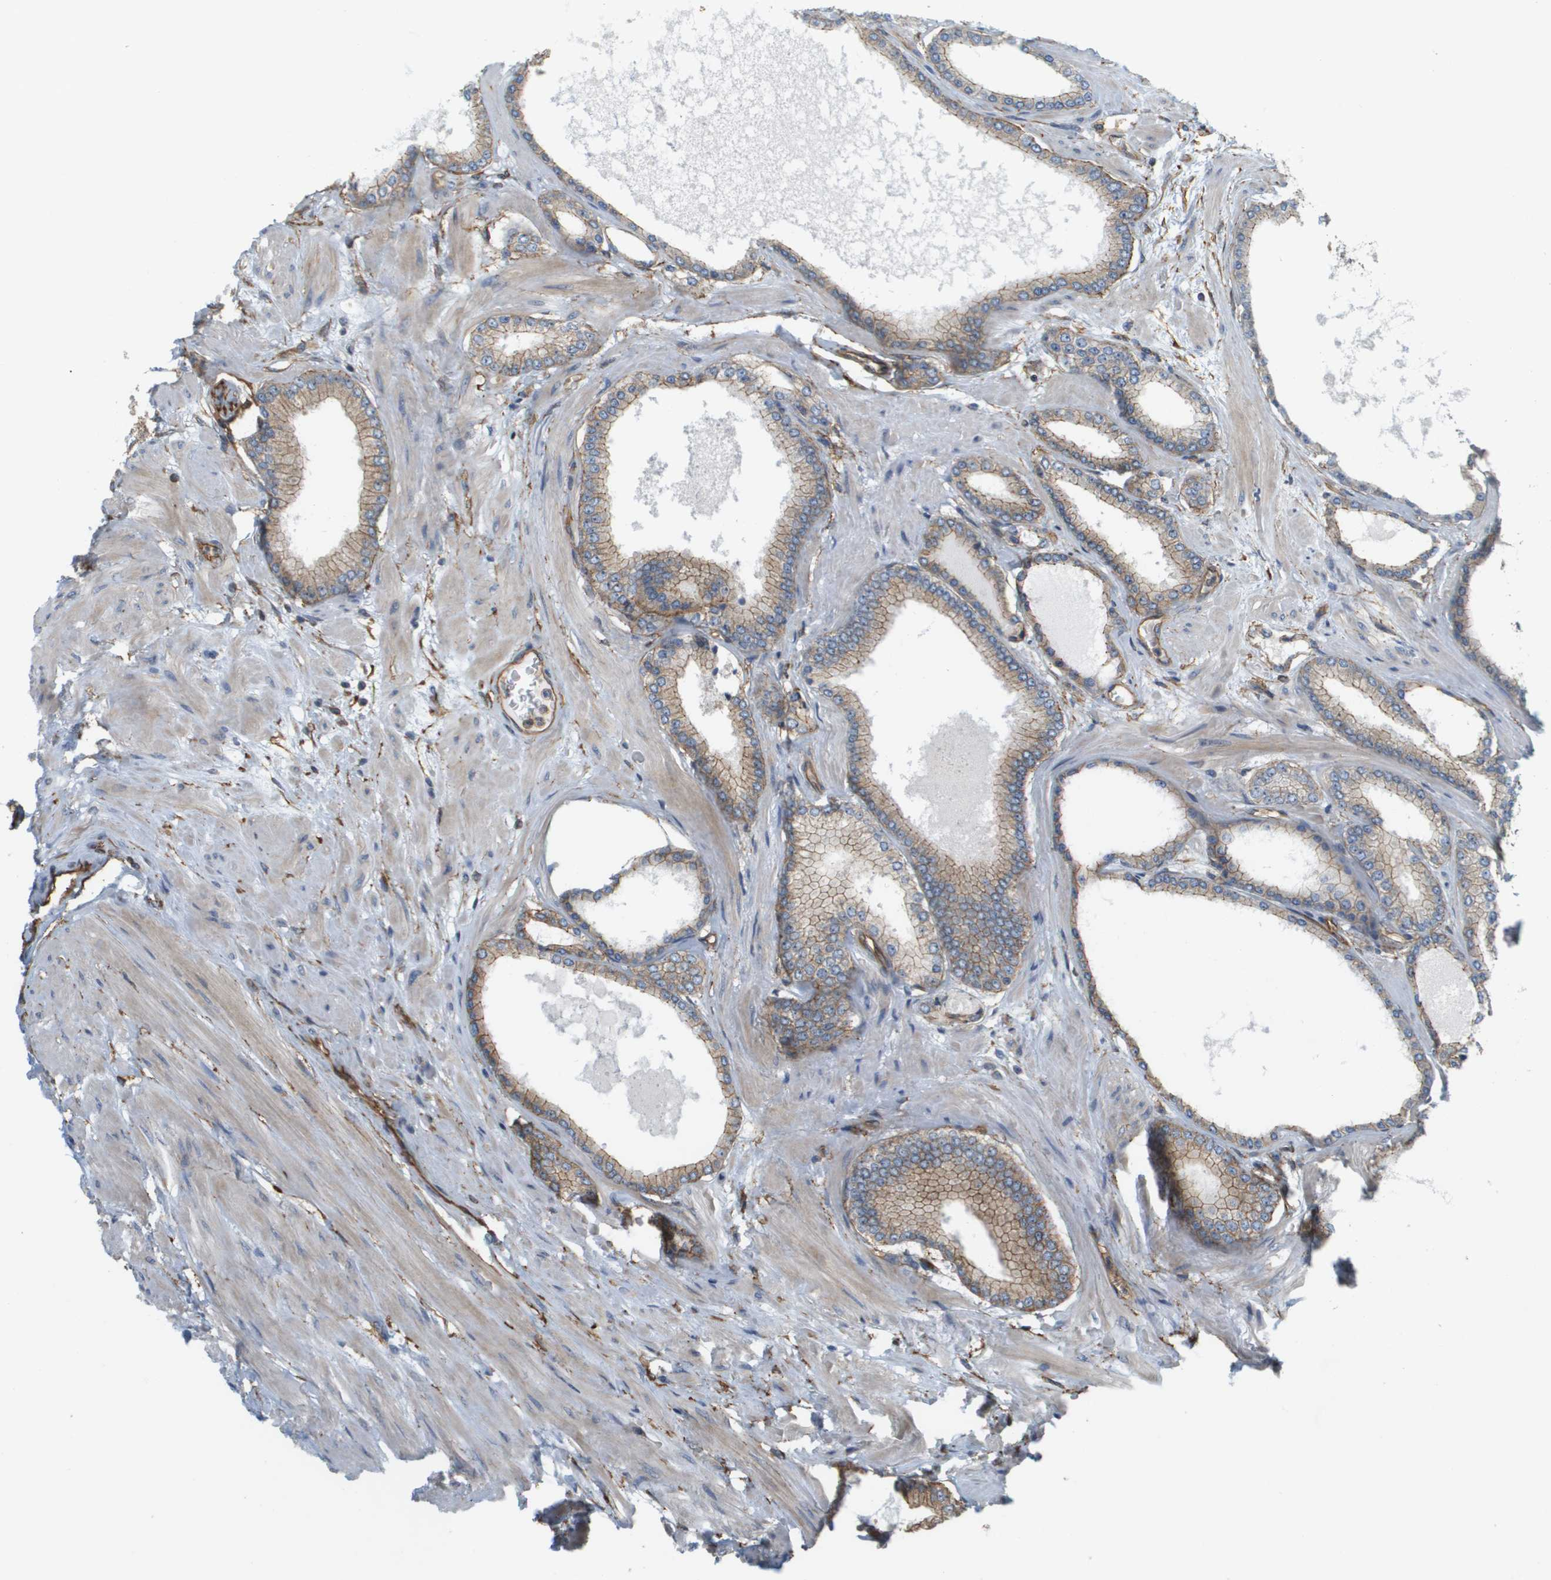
{"staining": {"intensity": "weak", "quantity": "25%-75%", "location": "cytoplasmic/membranous"}, "tissue": "prostate cancer", "cell_type": "Tumor cells", "image_type": "cancer", "snomed": [{"axis": "morphology", "description": "Adenocarcinoma, High grade"}, {"axis": "topography", "description": "Prostate"}], "caption": "High-grade adenocarcinoma (prostate) tissue displays weak cytoplasmic/membranous positivity in about 25%-75% of tumor cells, visualized by immunohistochemistry.", "gene": "SGMS2", "patient": {"sex": "male", "age": 61}}